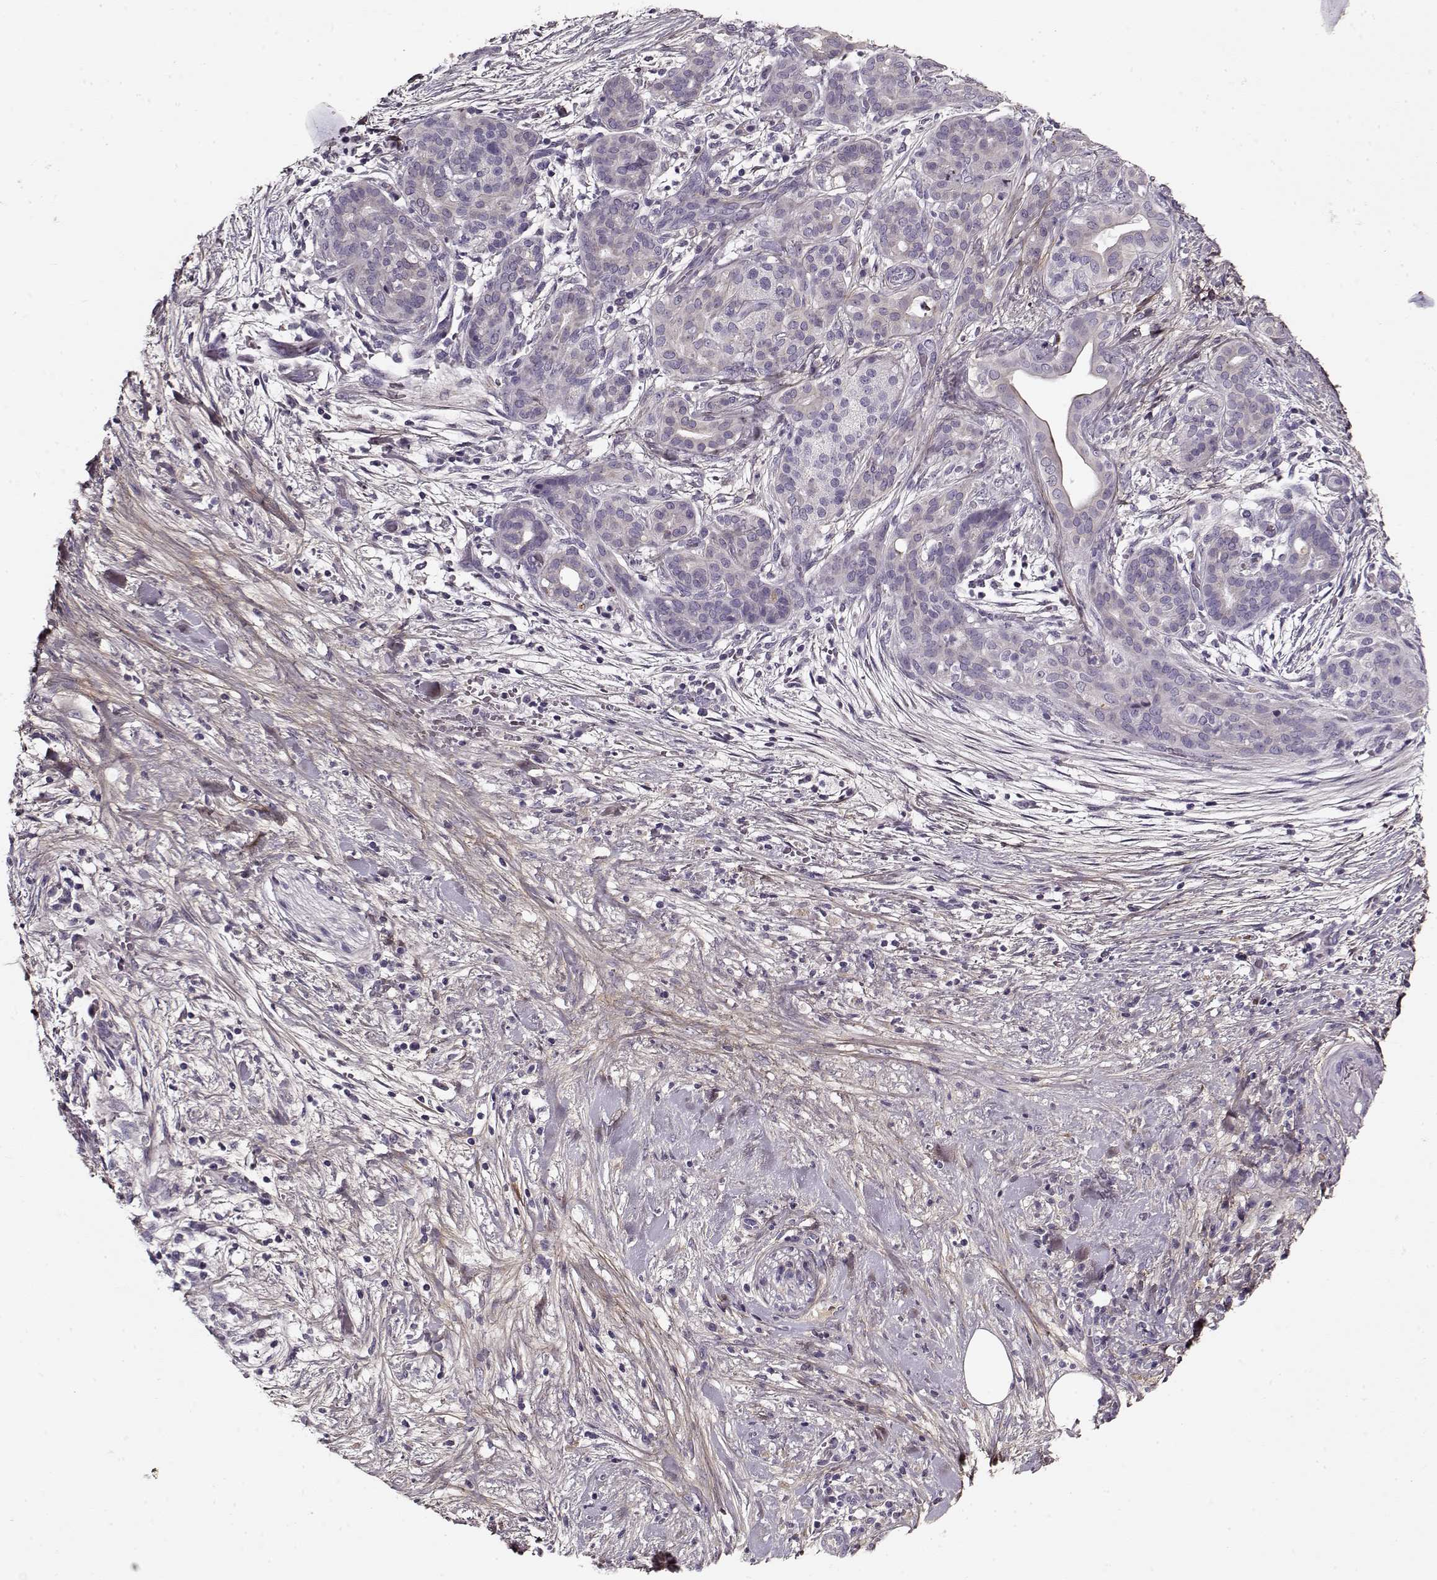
{"staining": {"intensity": "negative", "quantity": "none", "location": "none"}, "tissue": "pancreatic cancer", "cell_type": "Tumor cells", "image_type": "cancer", "snomed": [{"axis": "morphology", "description": "Adenocarcinoma, NOS"}, {"axis": "topography", "description": "Pancreas"}], "caption": "Tumor cells are negative for protein expression in human pancreatic cancer (adenocarcinoma).", "gene": "LUM", "patient": {"sex": "male", "age": 44}}